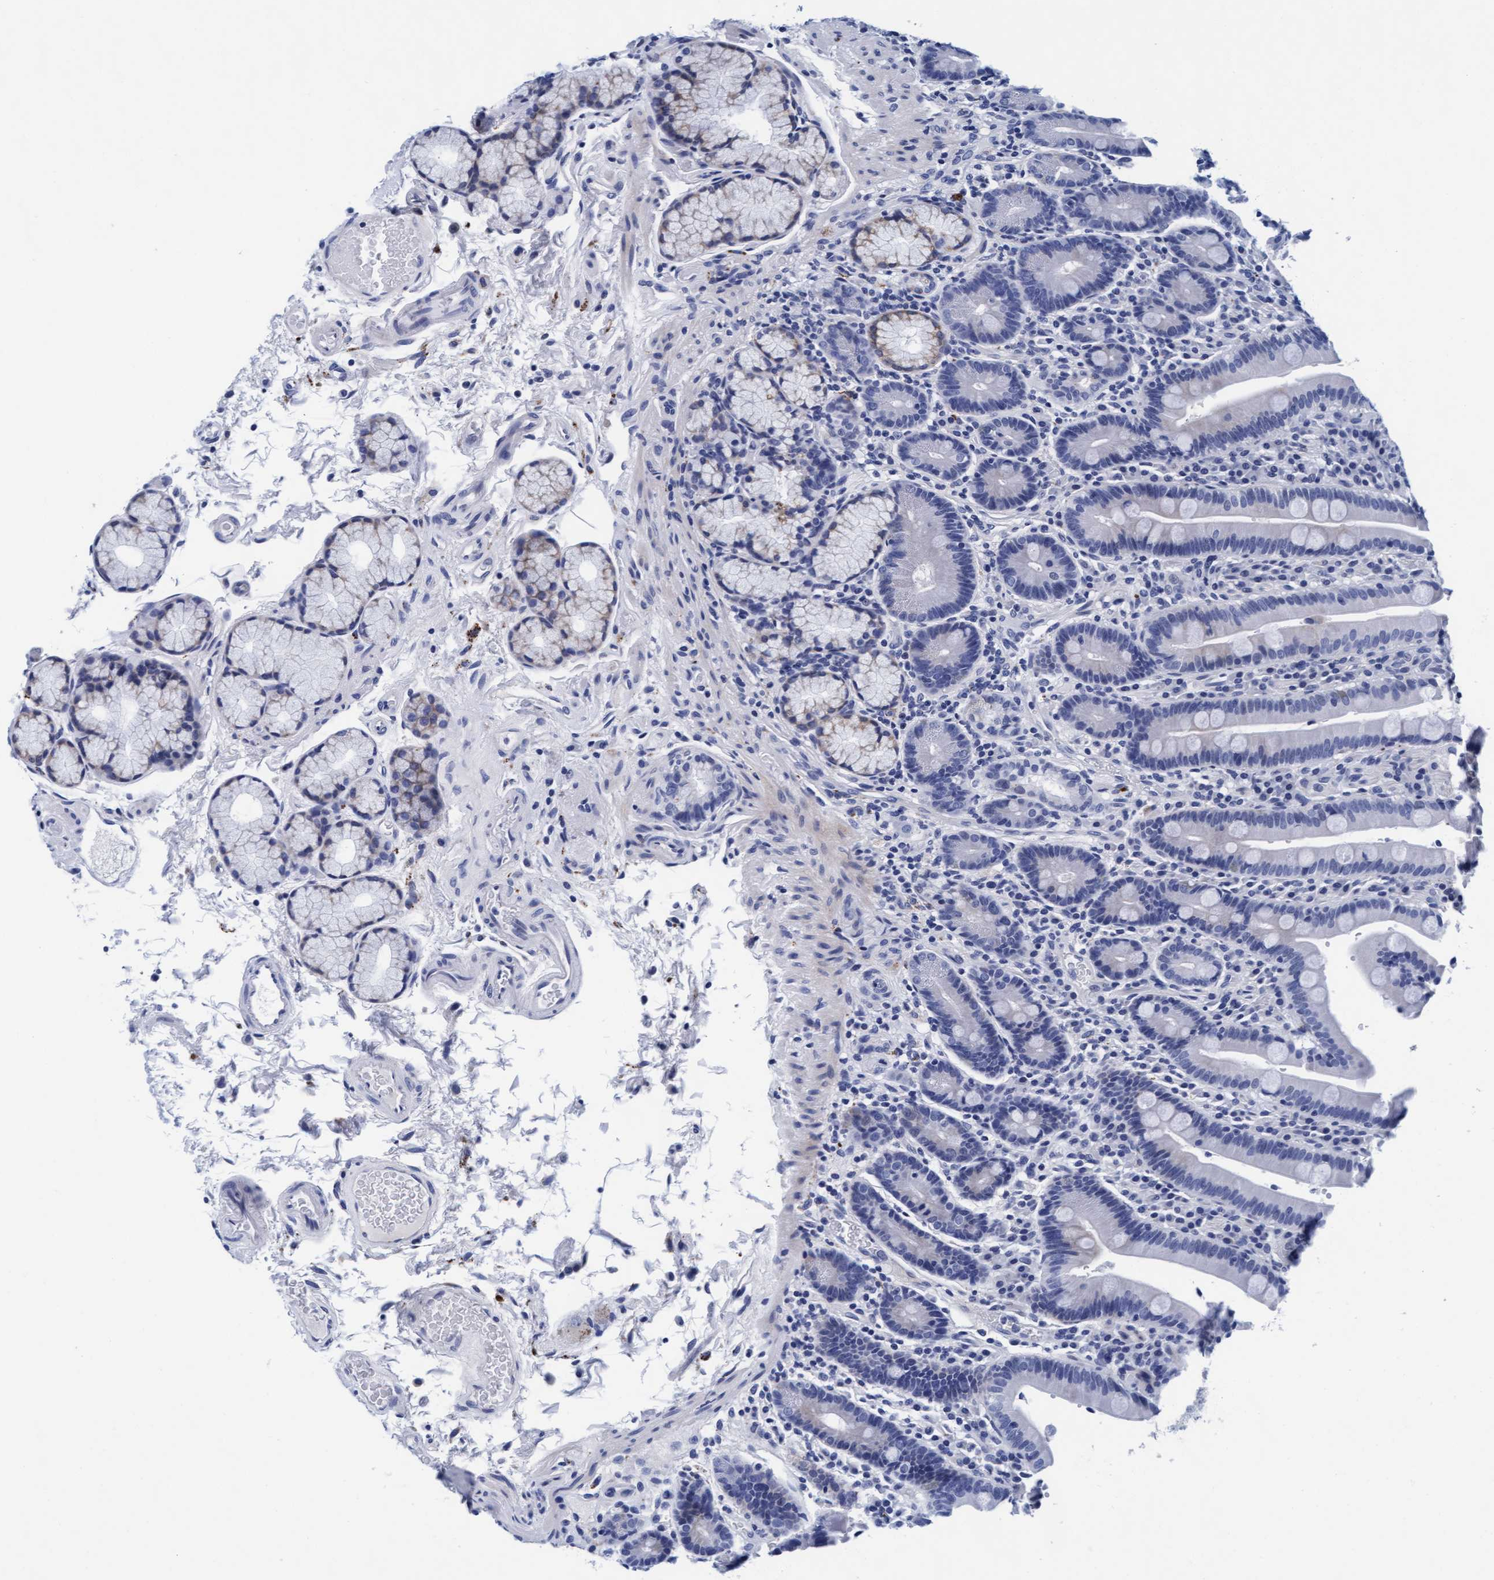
{"staining": {"intensity": "negative", "quantity": "none", "location": "none"}, "tissue": "duodenum", "cell_type": "Glandular cells", "image_type": "normal", "snomed": [{"axis": "morphology", "description": "Normal tissue, NOS"}, {"axis": "topography", "description": "Small intestine, NOS"}], "caption": "This is an immunohistochemistry (IHC) histopathology image of unremarkable duodenum. There is no staining in glandular cells.", "gene": "ARSG", "patient": {"sex": "female", "age": 71}}